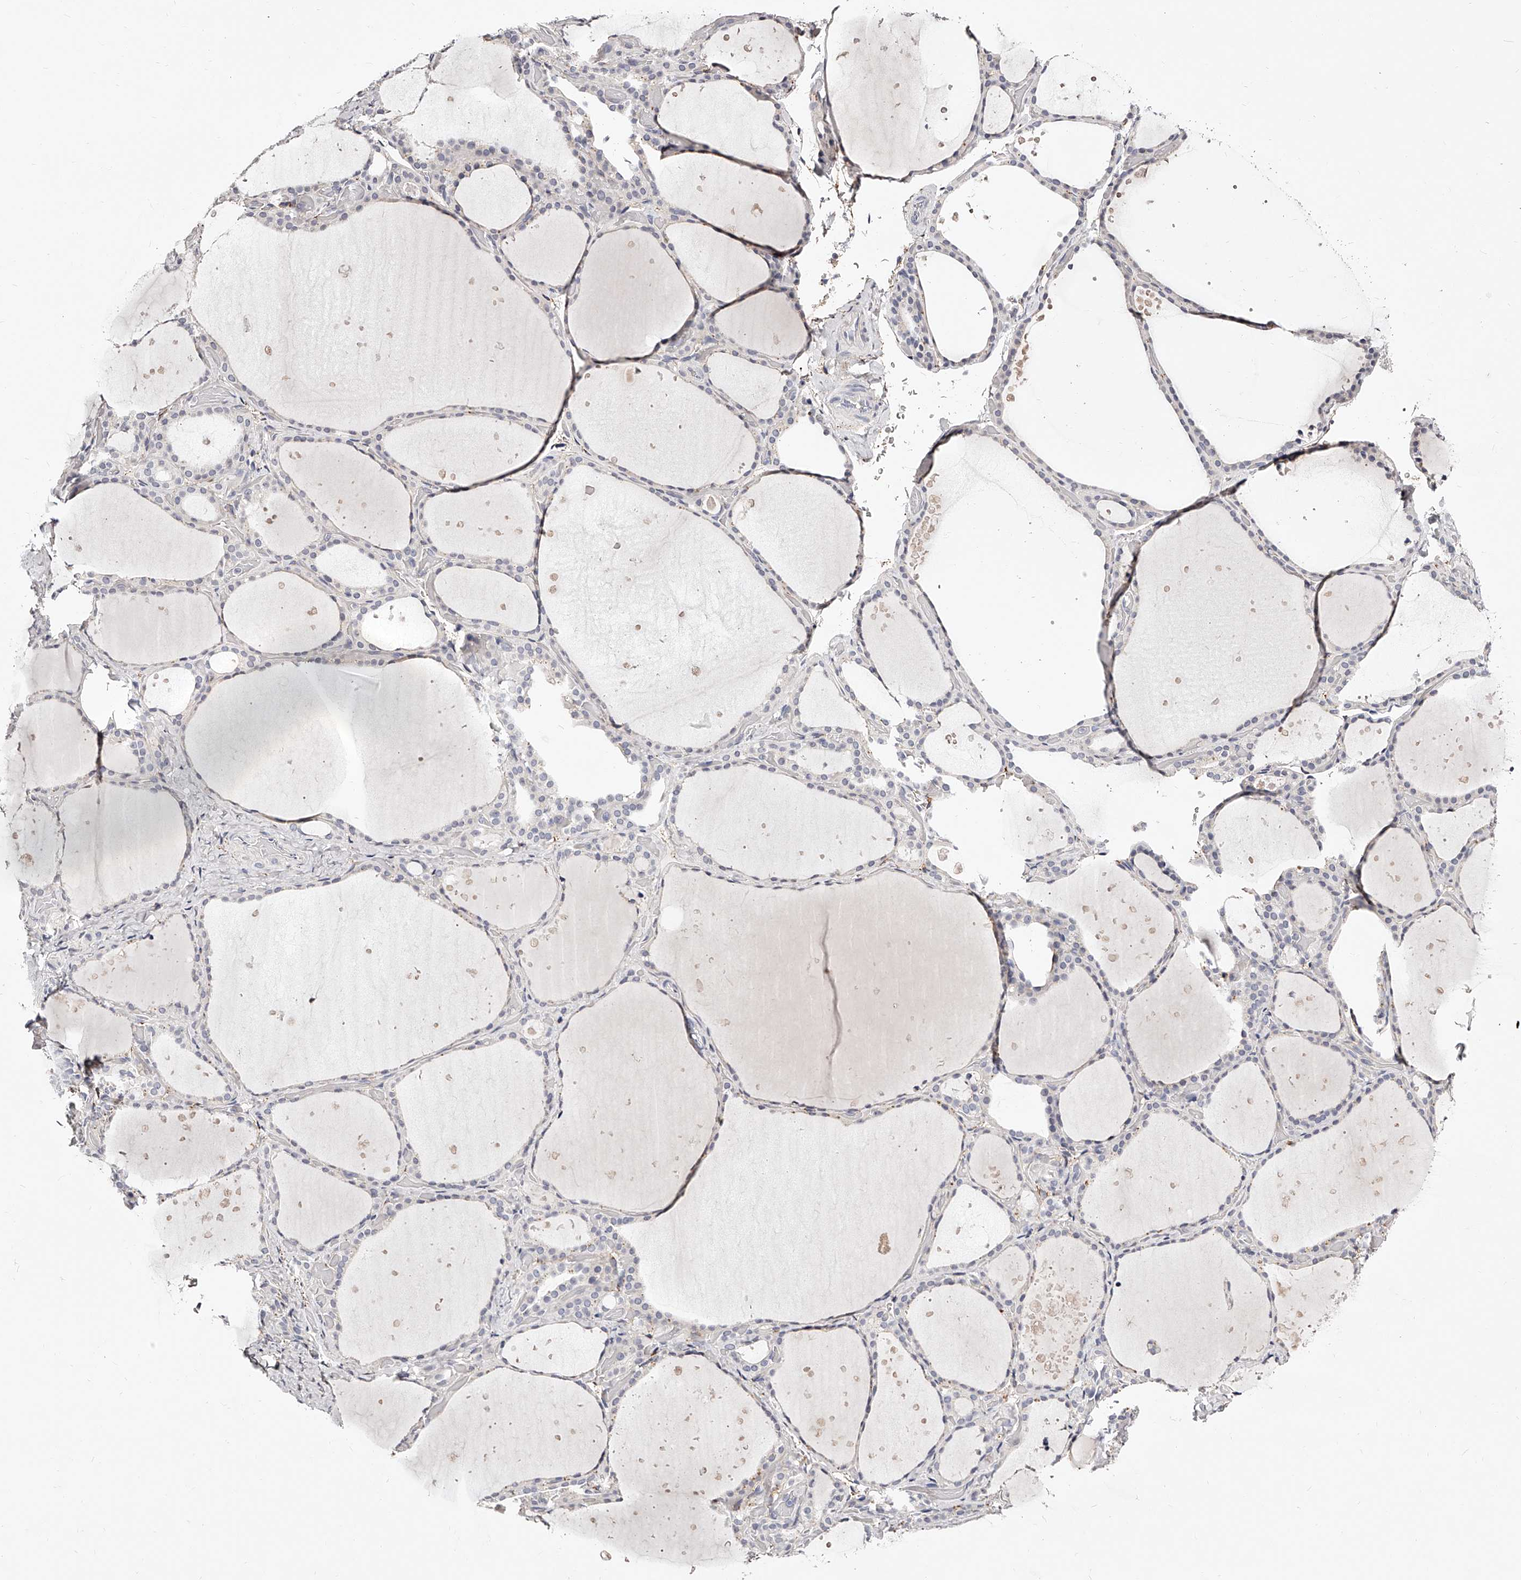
{"staining": {"intensity": "negative", "quantity": "none", "location": "none"}, "tissue": "thyroid gland", "cell_type": "Glandular cells", "image_type": "normal", "snomed": [{"axis": "morphology", "description": "Normal tissue, NOS"}, {"axis": "topography", "description": "Thyroid gland"}], "caption": "This is a histopathology image of IHC staining of normal thyroid gland, which shows no positivity in glandular cells.", "gene": "CD82", "patient": {"sex": "female", "age": 44}}